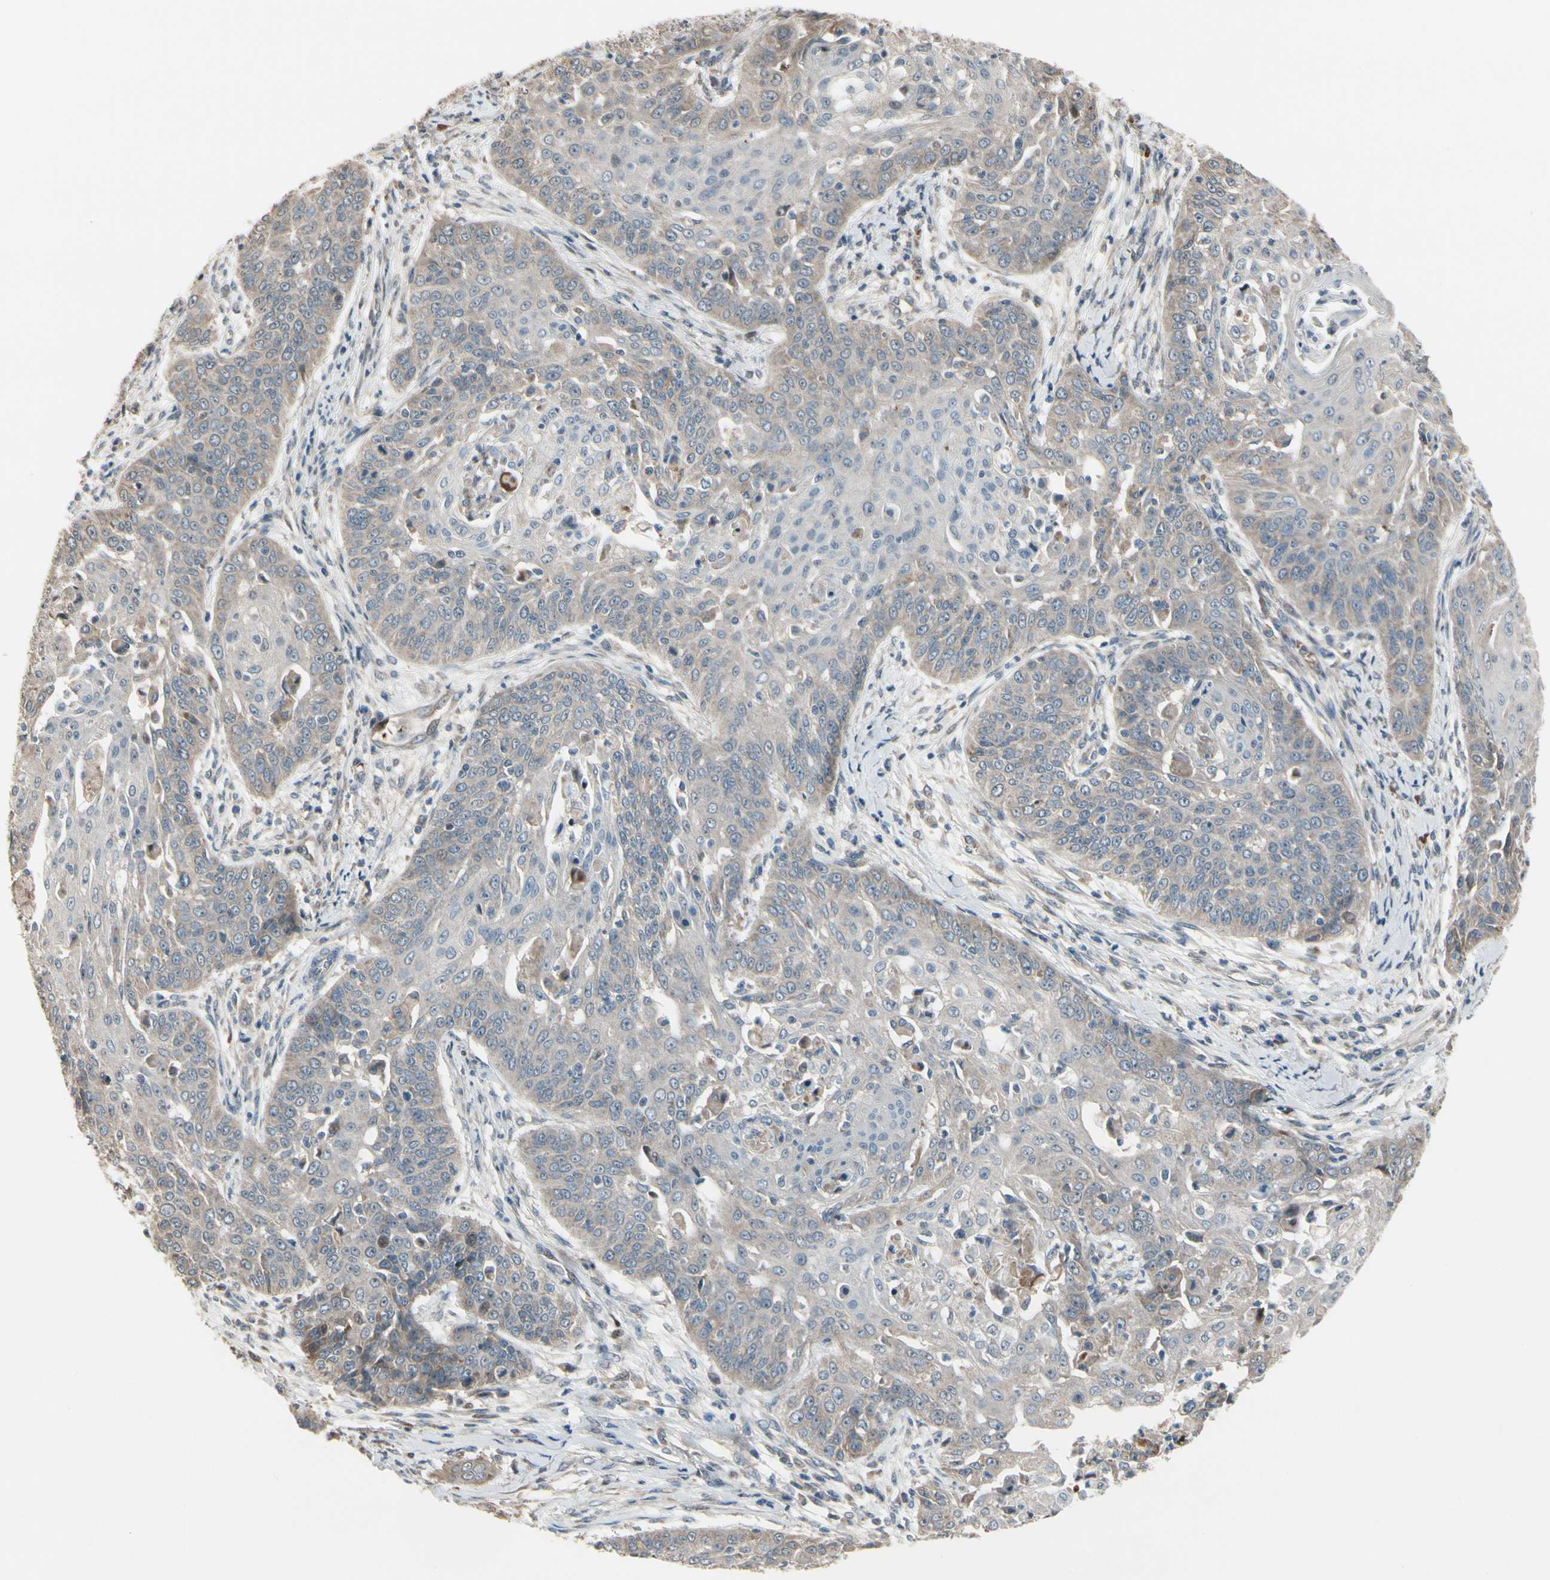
{"staining": {"intensity": "weak", "quantity": "<25%", "location": "cytoplasmic/membranous"}, "tissue": "cervical cancer", "cell_type": "Tumor cells", "image_type": "cancer", "snomed": [{"axis": "morphology", "description": "Squamous cell carcinoma, NOS"}, {"axis": "topography", "description": "Cervix"}], "caption": "Squamous cell carcinoma (cervical) was stained to show a protein in brown. There is no significant expression in tumor cells.", "gene": "SNX29", "patient": {"sex": "female", "age": 64}}